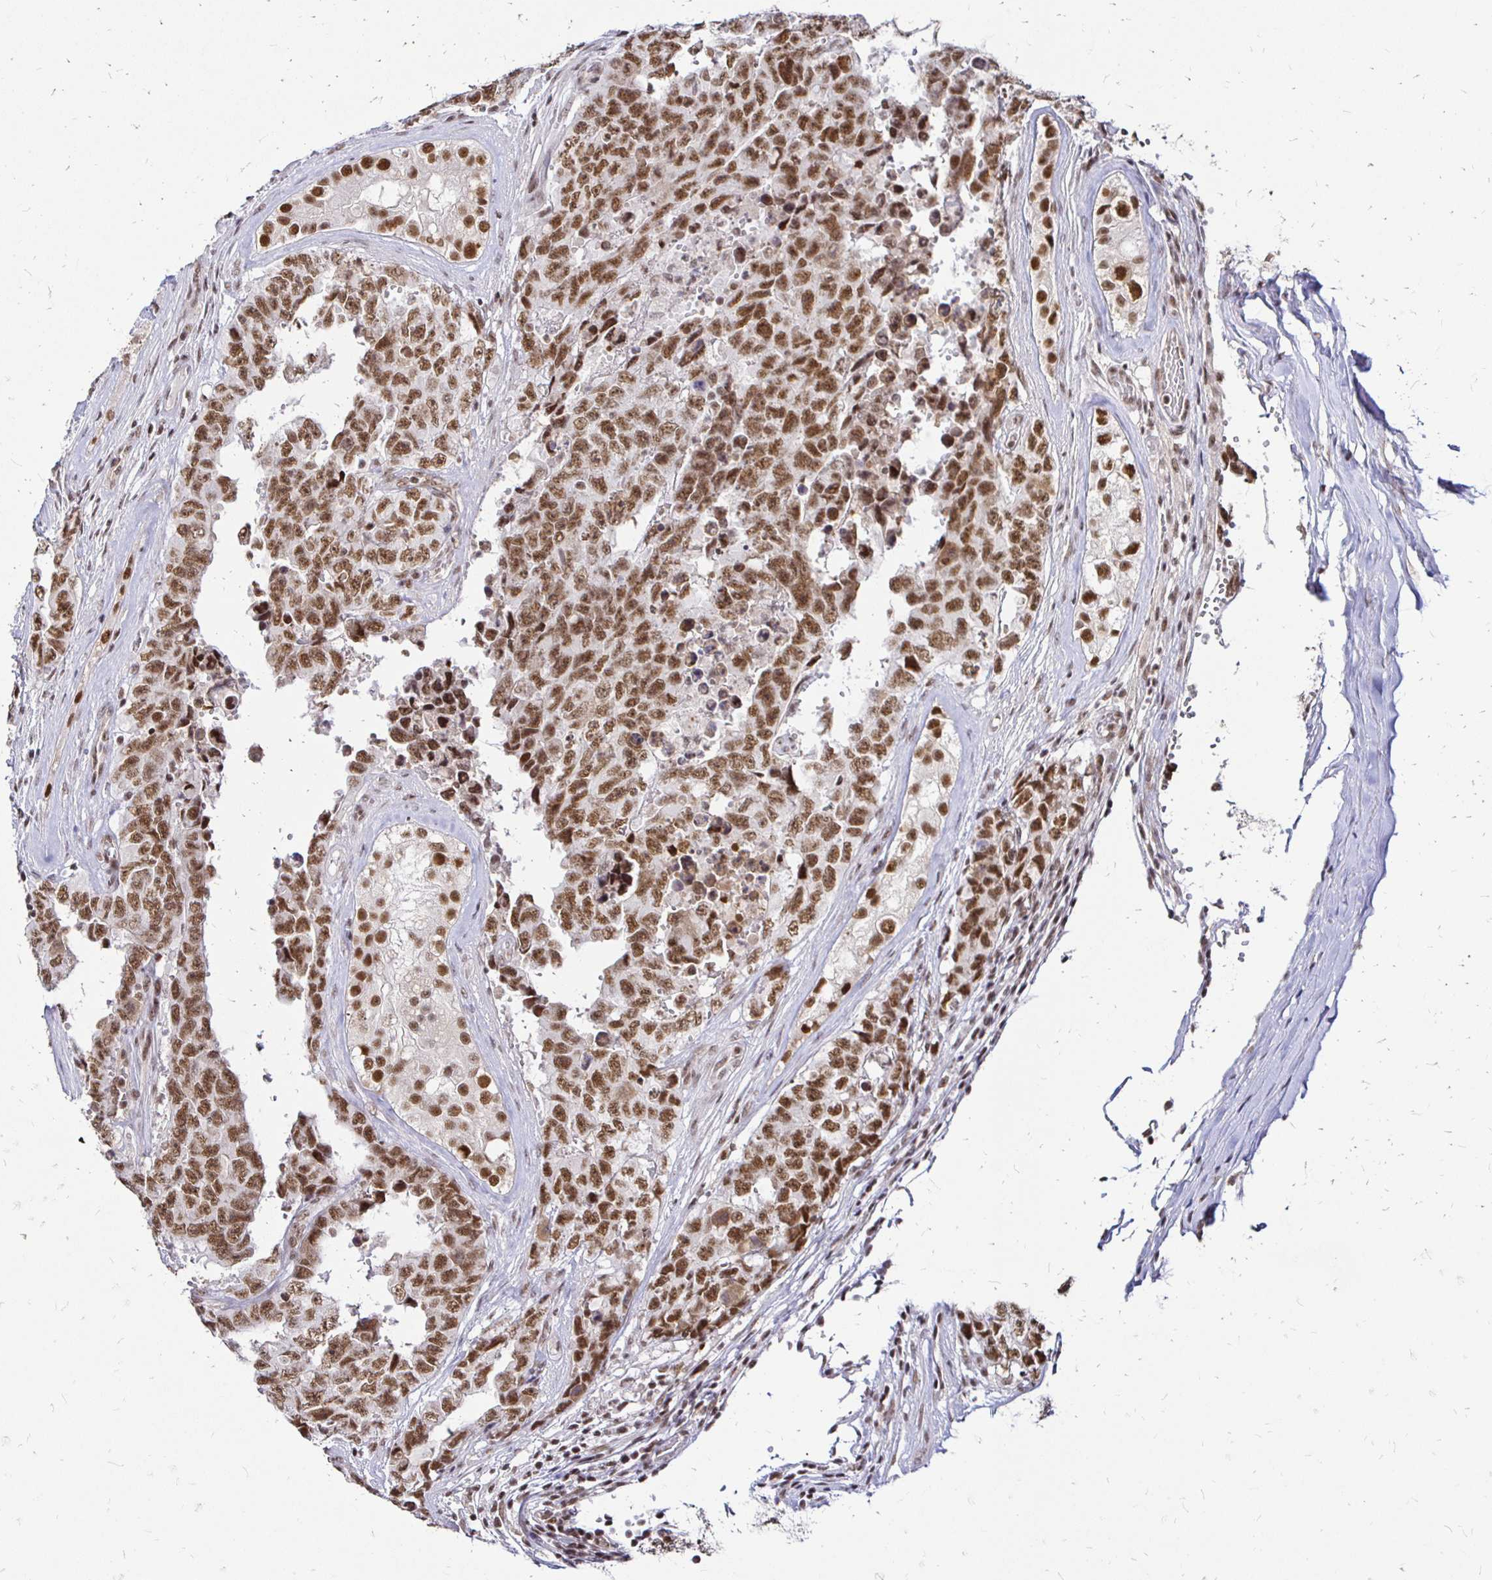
{"staining": {"intensity": "moderate", "quantity": ">75%", "location": "nuclear"}, "tissue": "testis cancer", "cell_type": "Tumor cells", "image_type": "cancer", "snomed": [{"axis": "morphology", "description": "Normal tissue, NOS"}, {"axis": "morphology", "description": "Carcinoma, Embryonal, NOS"}, {"axis": "topography", "description": "Testis"}, {"axis": "topography", "description": "Epididymis"}], "caption": "Protein staining of embryonal carcinoma (testis) tissue displays moderate nuclear positivity in approximately >75% of tumor cells.", "gene": "SIN3A", "patient": {"sex": "male", "age": 25}}